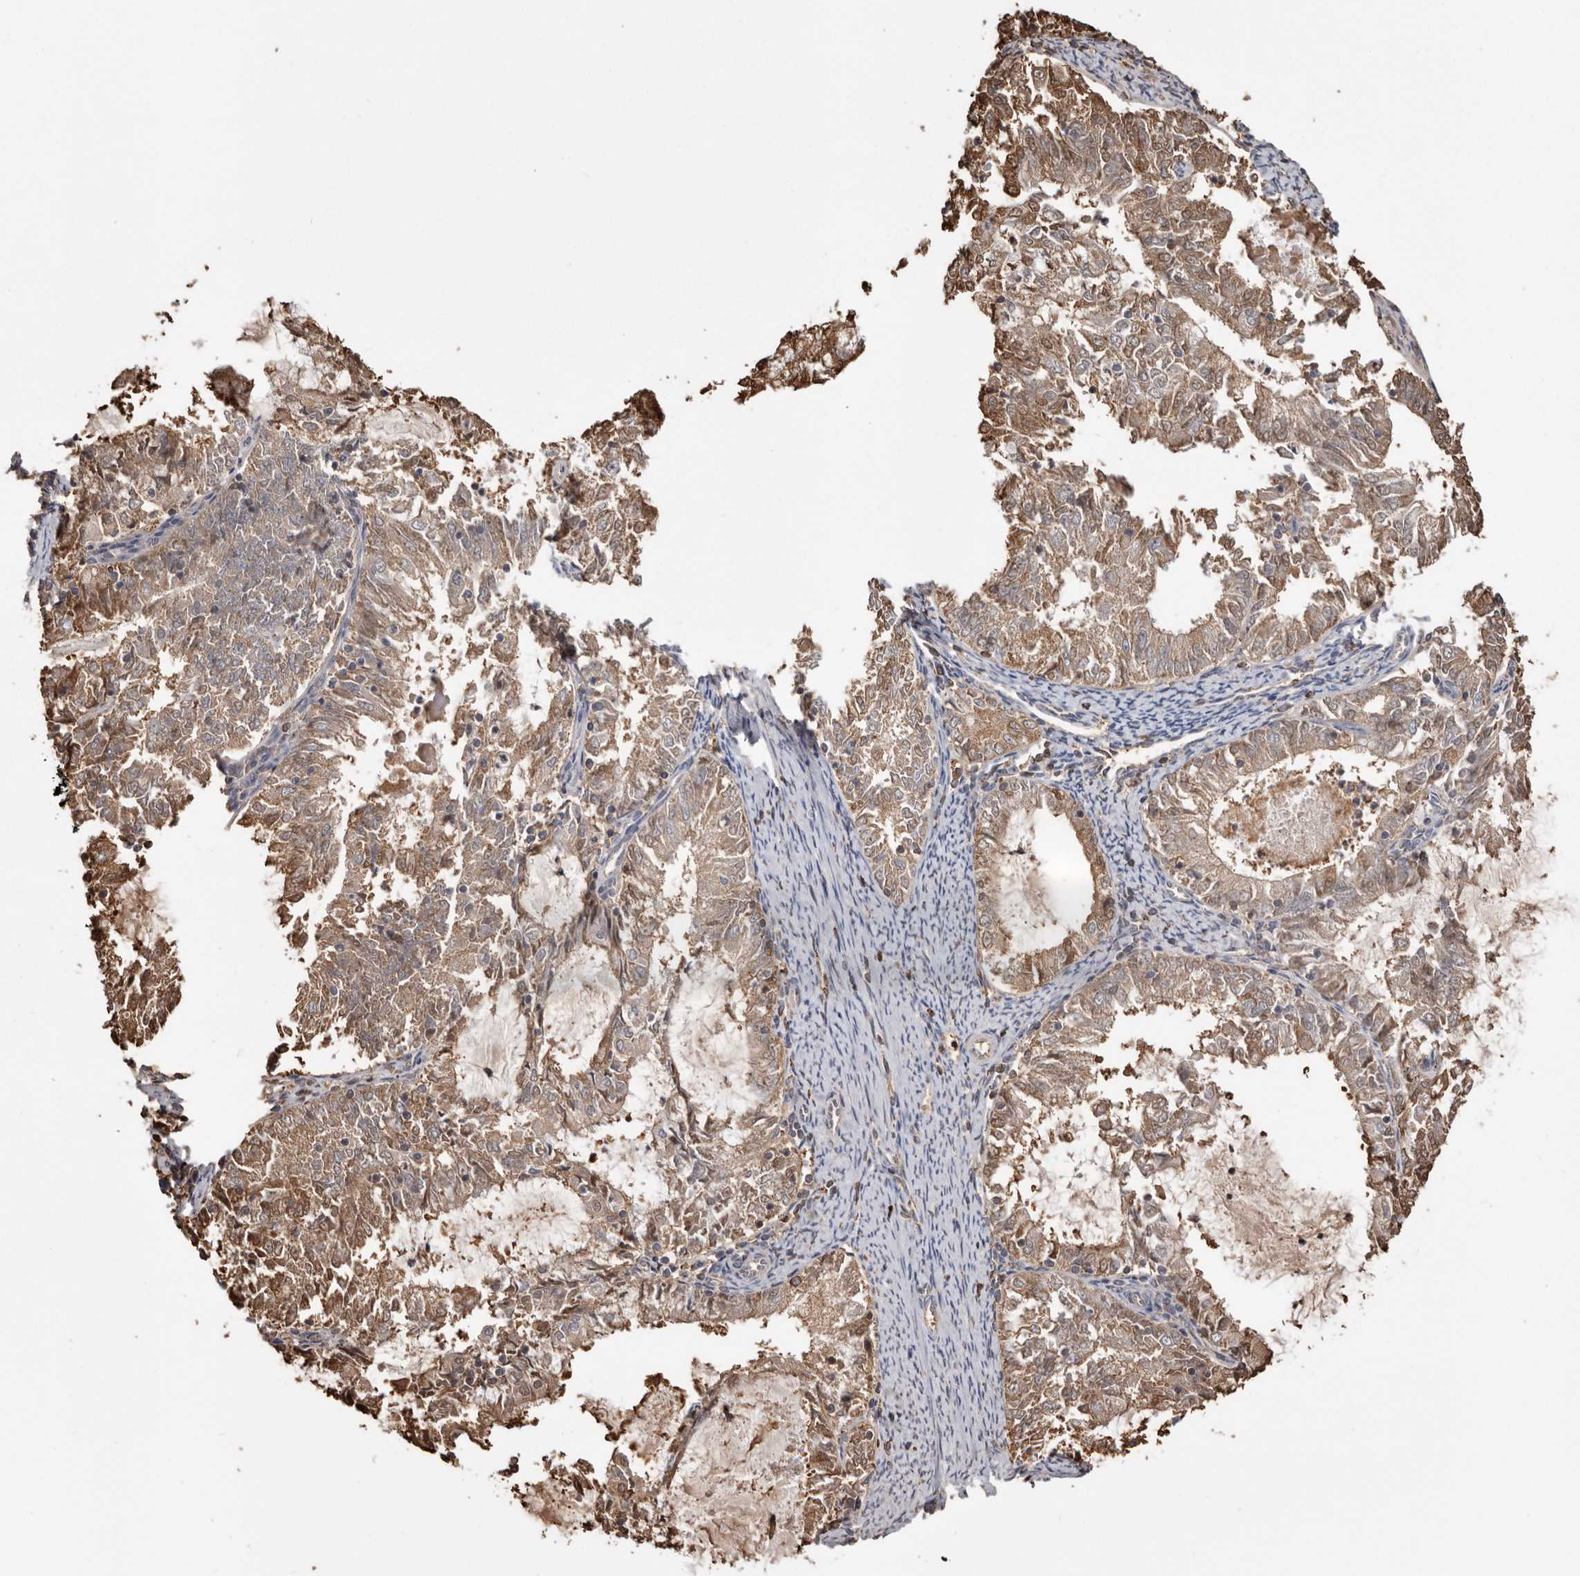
{"staining": {"intensity": "moderate", "quantity": ">75%", "location": "cytoplasmic/membranous"}, "tissue": "endometrial cancer", "cell_type": "Tumor cells", "image_type": "cancer", "snomed": [{"axis": "morphology", "description": "Adenocarcinoma, NOS"}, {"axis": "topography", "description": "Endometrium"}], "caption": "This is an image of immunohistochemistry (IHC) staining of endometrial cancer (adenocarcinoma), which shows moderate positivity in the cytoplasmic/membranous of tumor cells.", "gene": "PKM", "patient": {"sex": "female", "age": 57}}